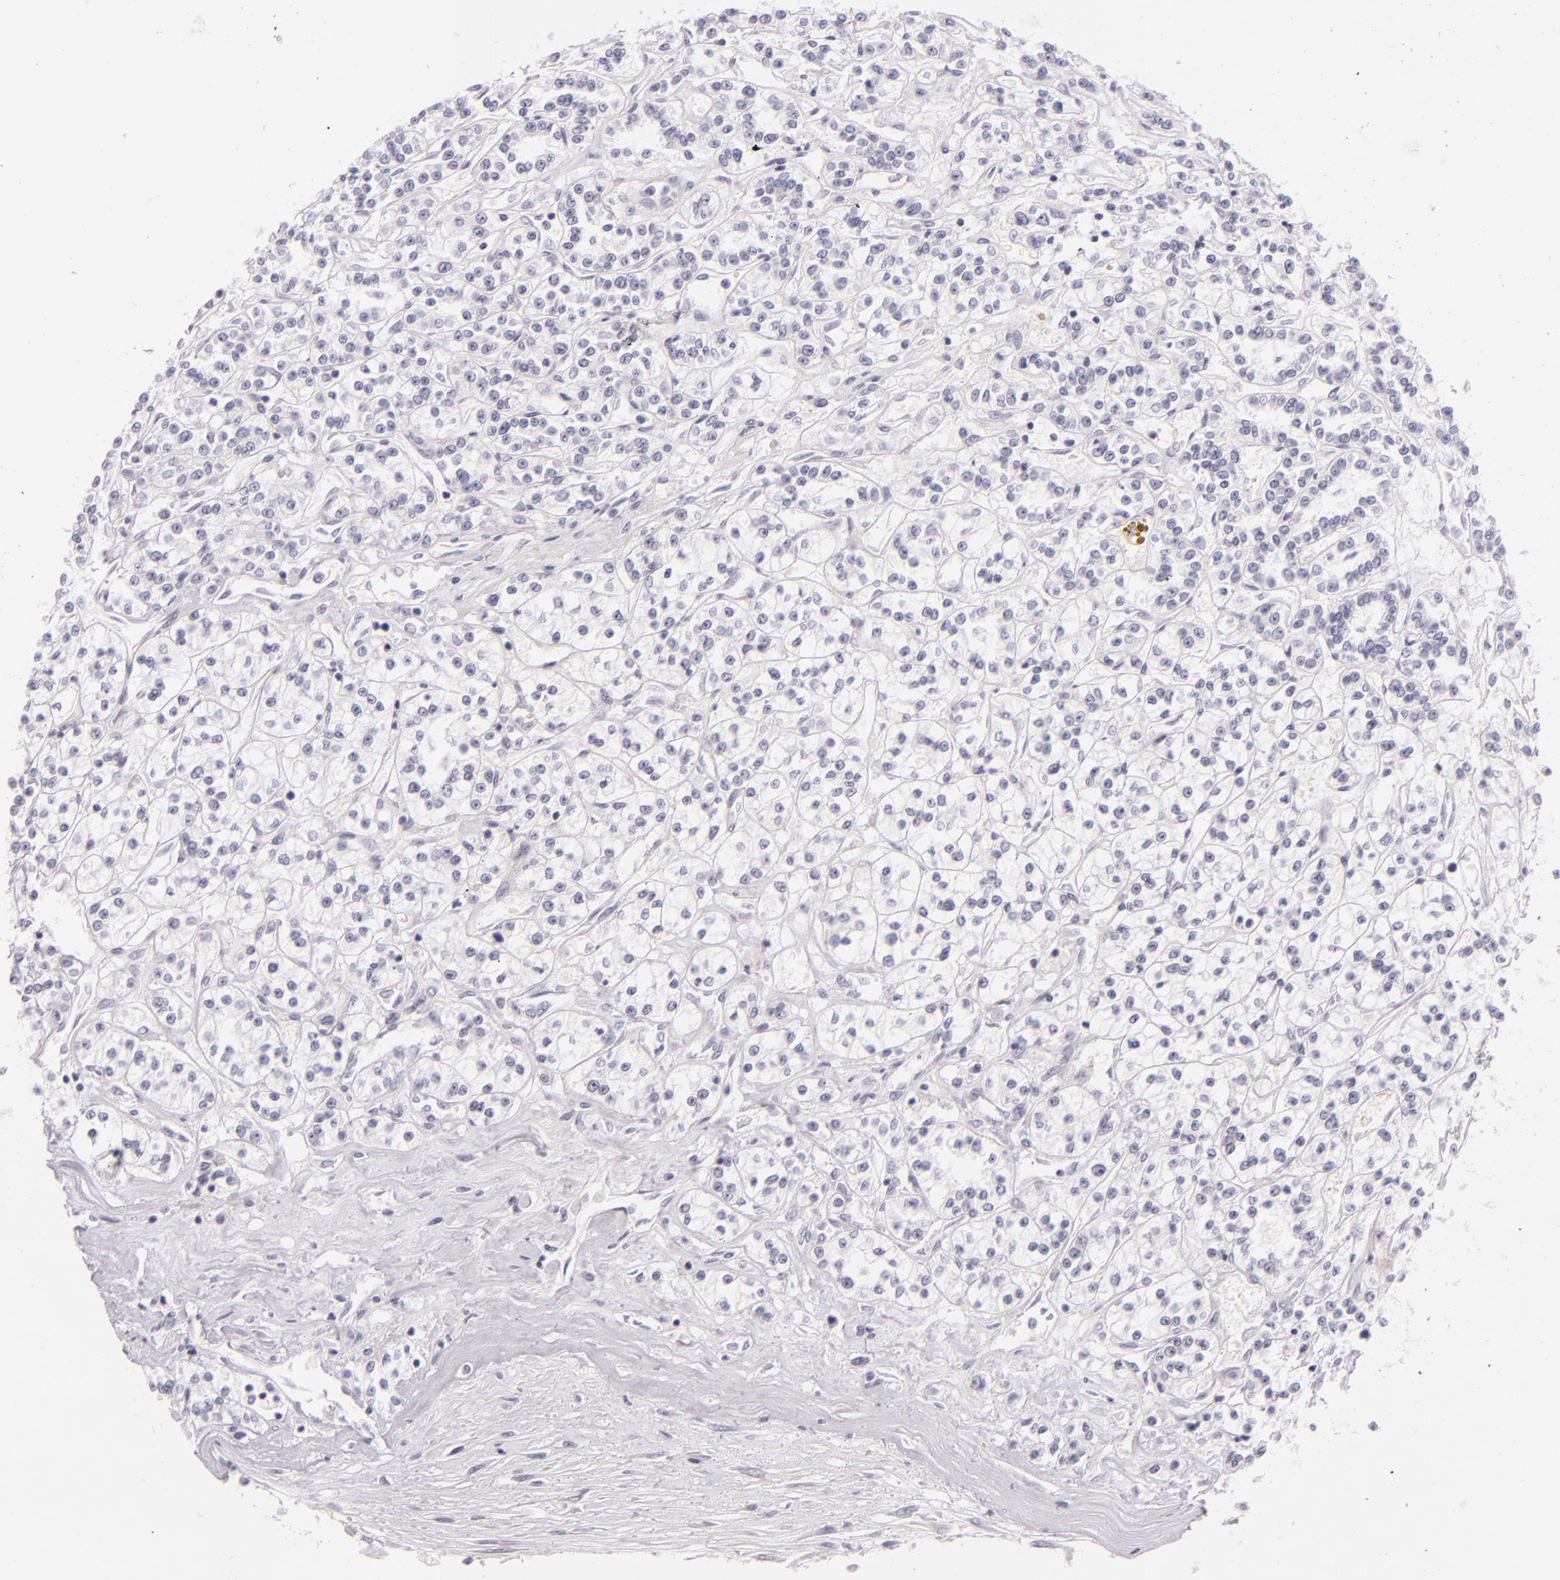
{"staining": {"intensity": "negative", "quantity": "none", "location": "none"}, "tissue": "renal cancer", "cell_type": "Tumor cells", "image_type": "cancer", "snomed": [{"axis": "morphology", "description": "Adenocarcinoma, NOS"}, {"axis": "topography", "description": "Kidney"}], "caption": "DAB (3,3'-diaminobenzidine) immunohistochemical staining of adenocarcinoma (renal) shows no significant positivity in tumor cells.", "gene": "INA", "patient": {"sex": "female", "age": 76}}